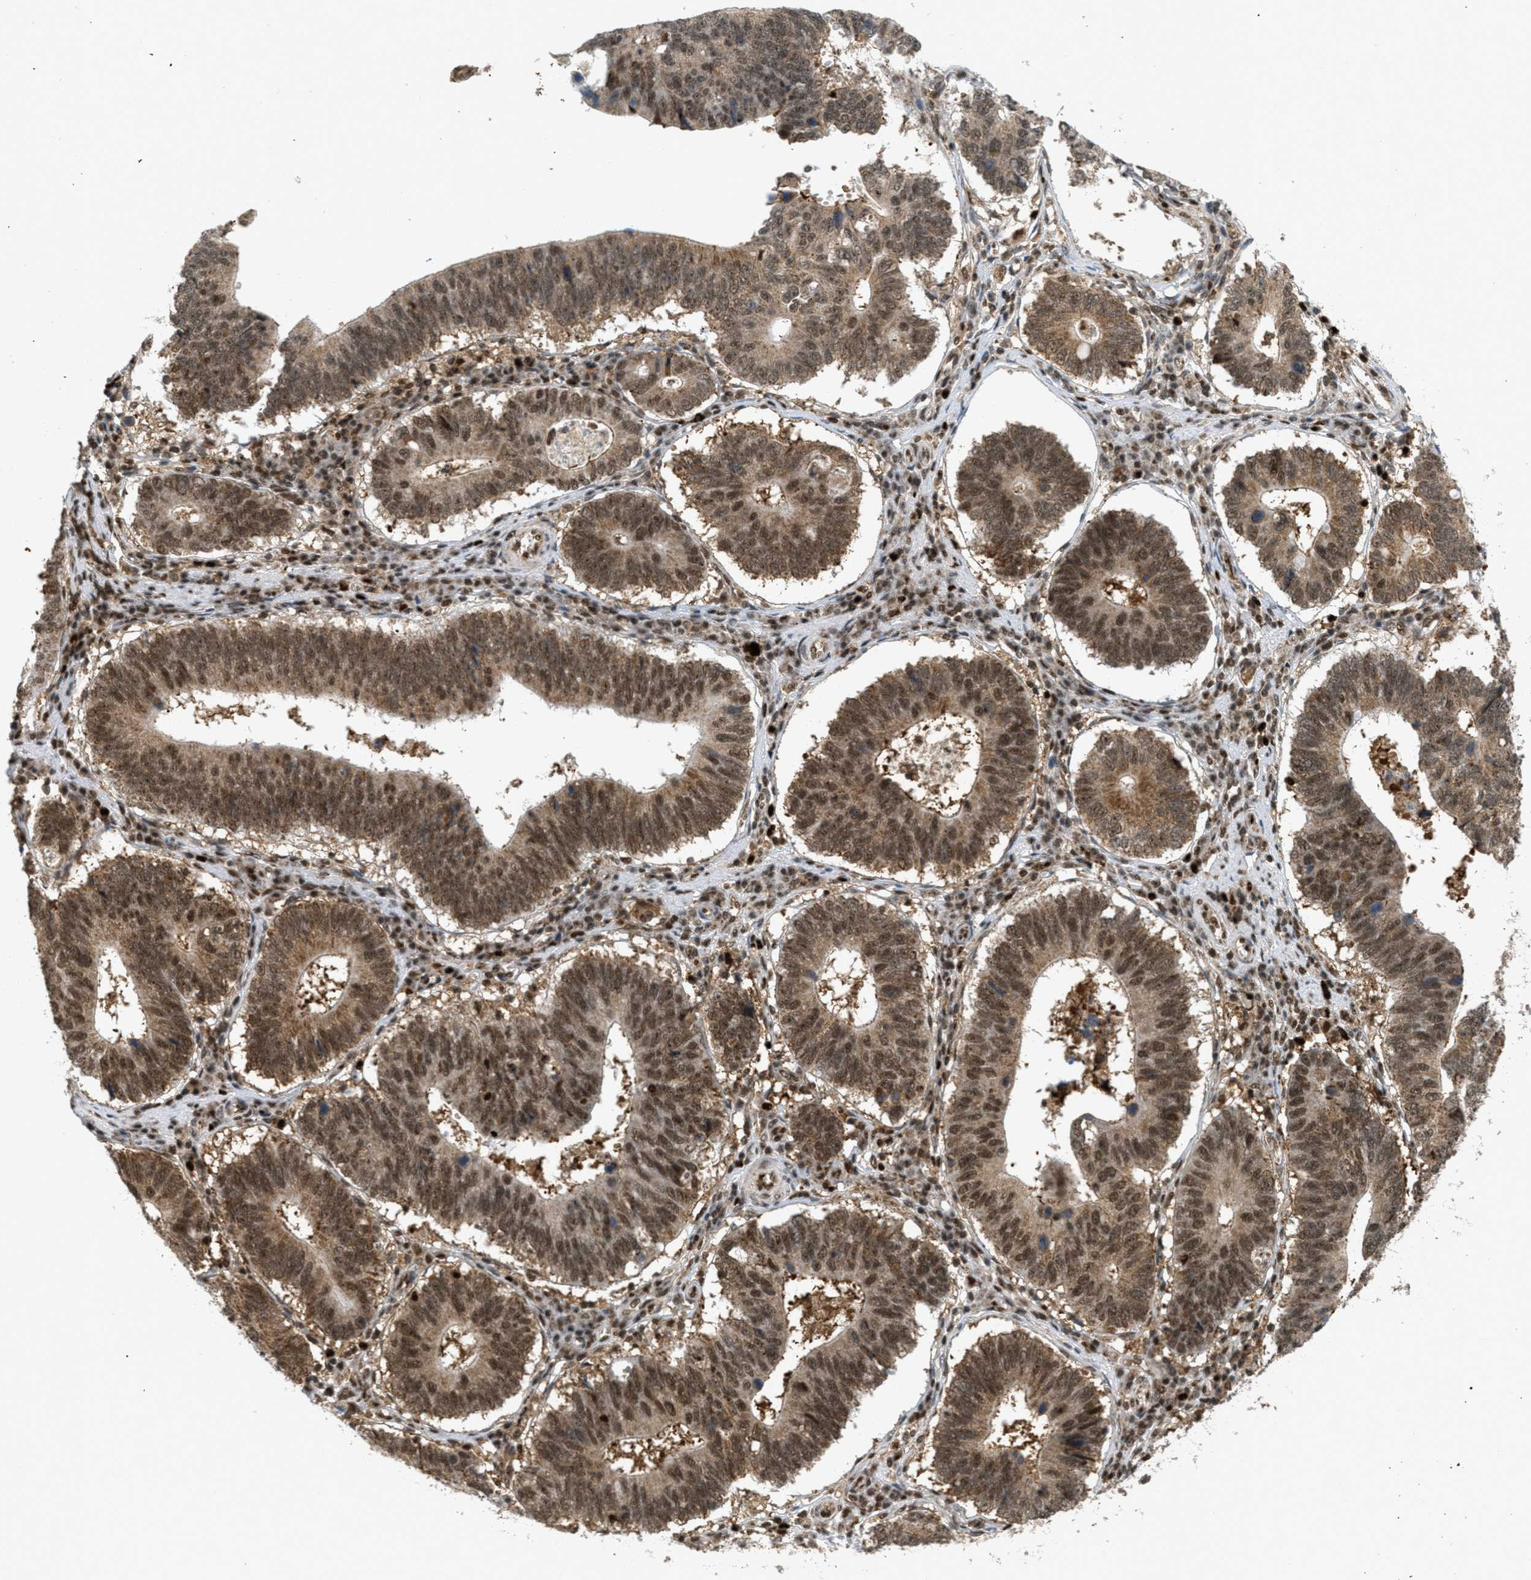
{"staining": {"intensity": "strong", "quantity": ">75%", "location": "cytoplasmic/membranous,nuclear"}, "tissue": "stomach cancer", "cell_type": "Tumor cells", "image_type": "cancer", "snomed": [{"axis": "morphology", "description": "Adenocarcinoma, NOS"}, {"axis": "topography", "description": "Stomach"}], "caption": "Immunohistochemical staining of human adenocarcinoma (stomach) exhibits high levels of strong cytoplasmic/membranous and nuclear protein staining in about >75% of tumor cells.", "gene": "TLK1", "patient": {"sex": "male", "age": 59}}